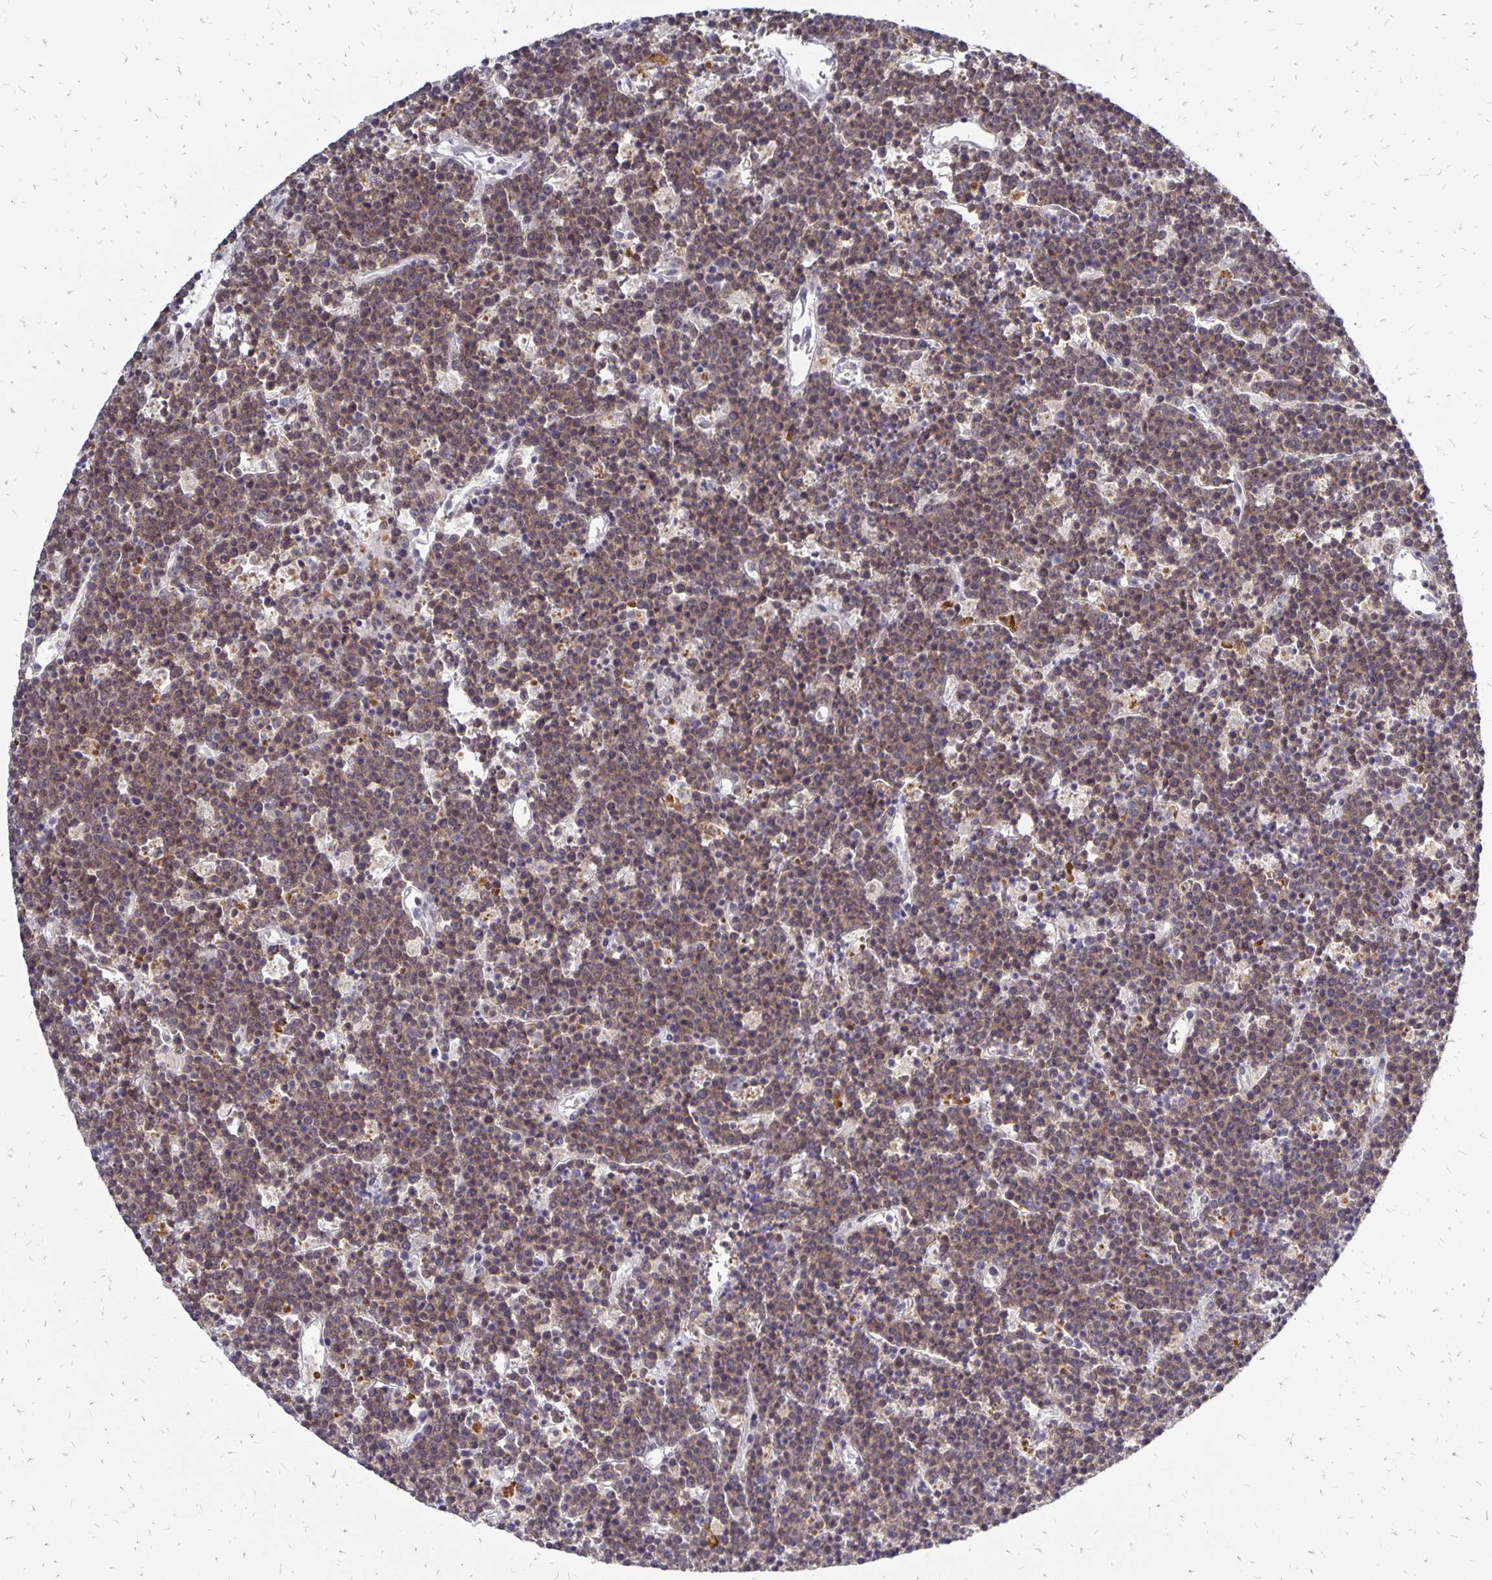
{"staining": {"intensity": "moderate", "quantity": "25%-75%", "location": "nuclear"}, "tissue": "lymphoma", "cell_type": "Tumor cells", "image_type": "cancer", "snomed": [{"axis": "morphology", "description": "Malignant lymphoma, non-Hodgkin's type, High grade"}, {"axis": "topography", "description": "Ovary"}], "caption": "Moderate nuclear expression is appreciated in about 25%-75% of tumor cells in lymphoma.", "gene": "DCK", "patient": {"sex": "female", "age": 56}}